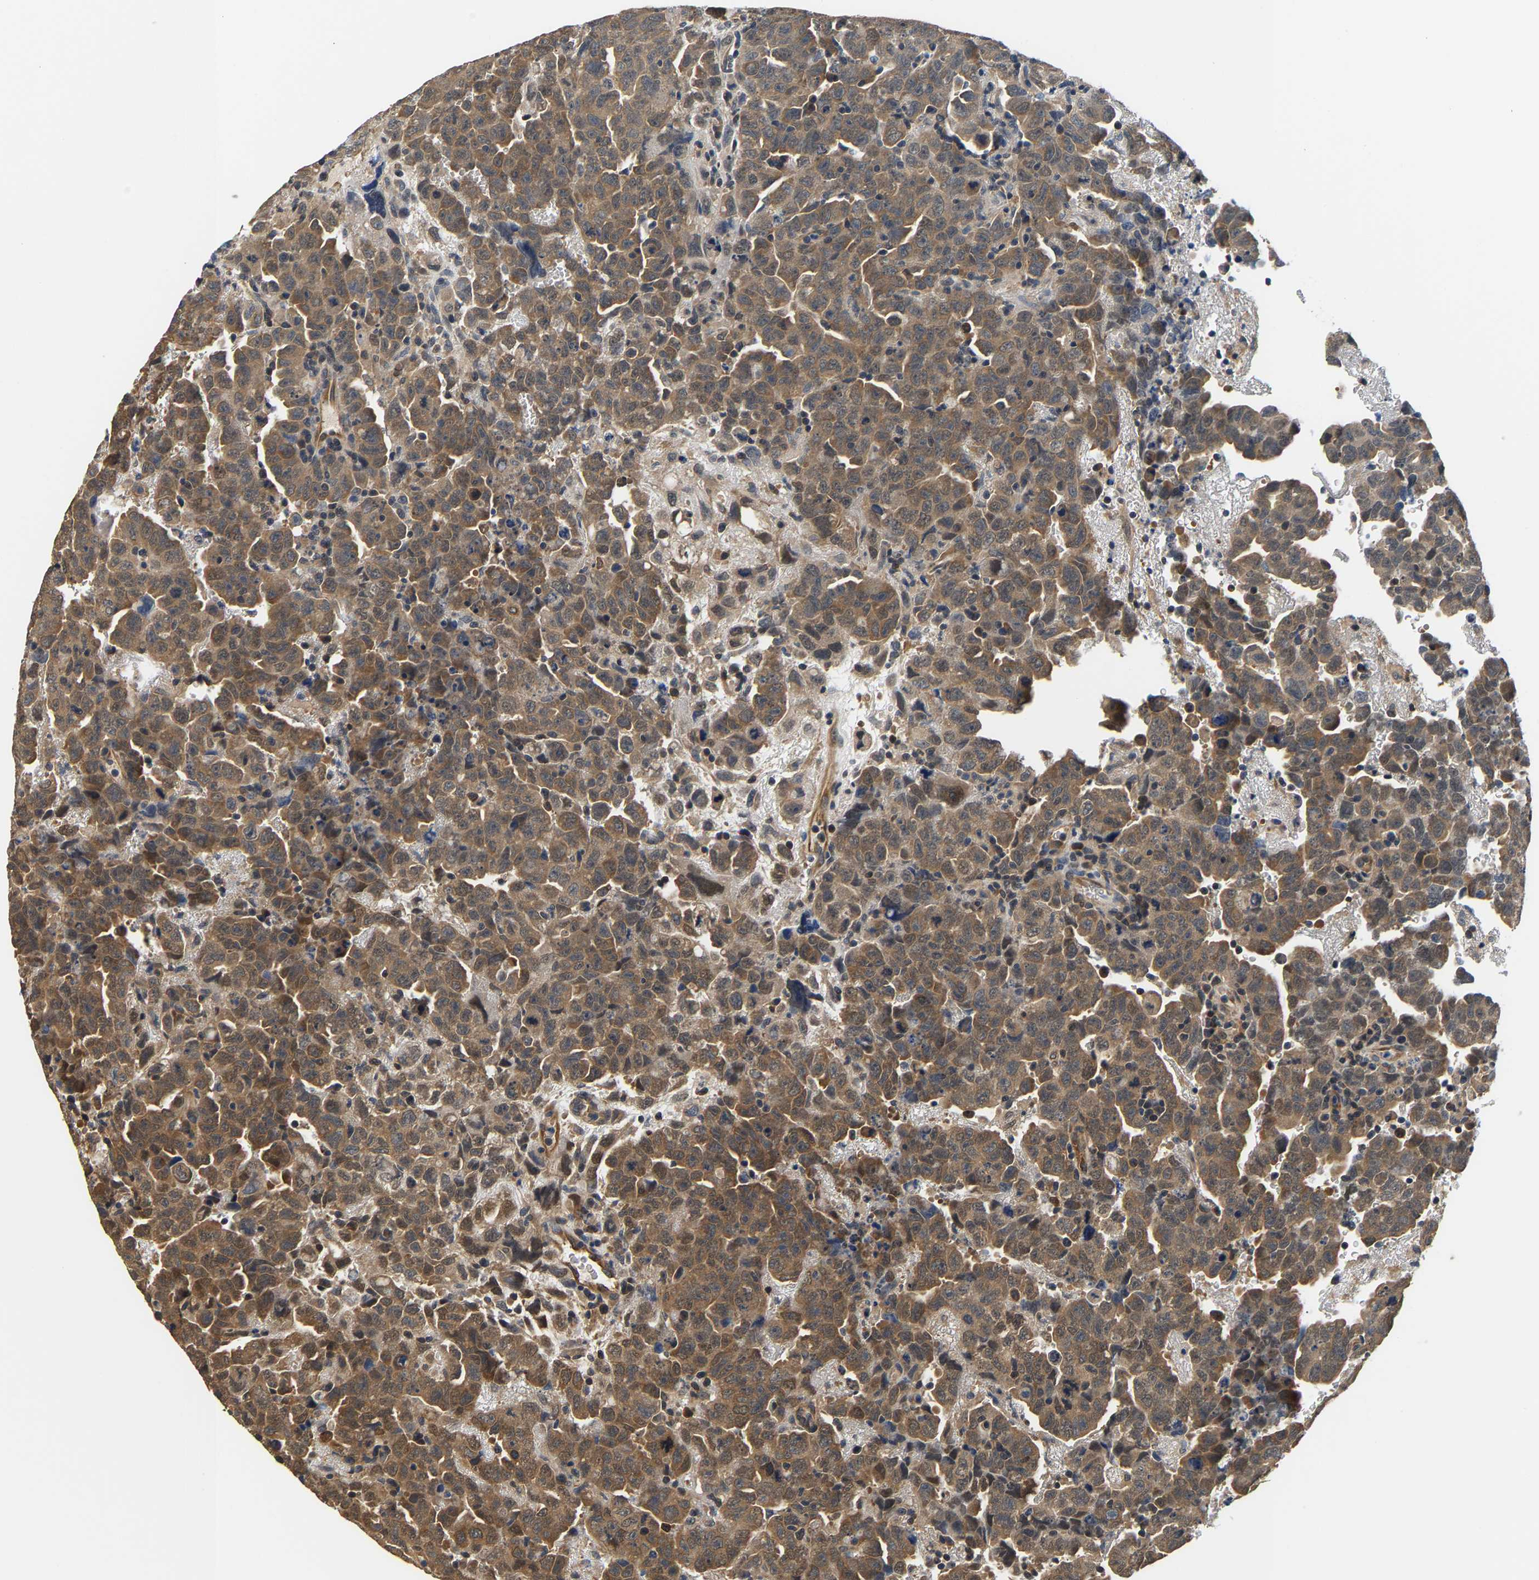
{"staining": {"intensity": "moderate", "quantity": ">75%", "location": "cytoplasmic/membranous"}, "tissue": "testis cancer", "cell_type": "Tumor cells", "image_type": "cancer", "snomed": [{"axis": "morphology", "description": "Carcinoma, Embryonal, NOS"}, {"axis": "topography", "description": "Testis"}], "caption": "DAB (3,3'-diaminobenzidine) immunohistochemical staining of testis cancer displays moderate cytoplasmic/membranous protein staining in about >75% of tumor cells. Using DAB (brown) and hematoxylin (blue) stains, captured at high magnification using brightfield microscopy.", "gene": "ARHGEF12", "patient": {"sex": "male", "age": 28}}